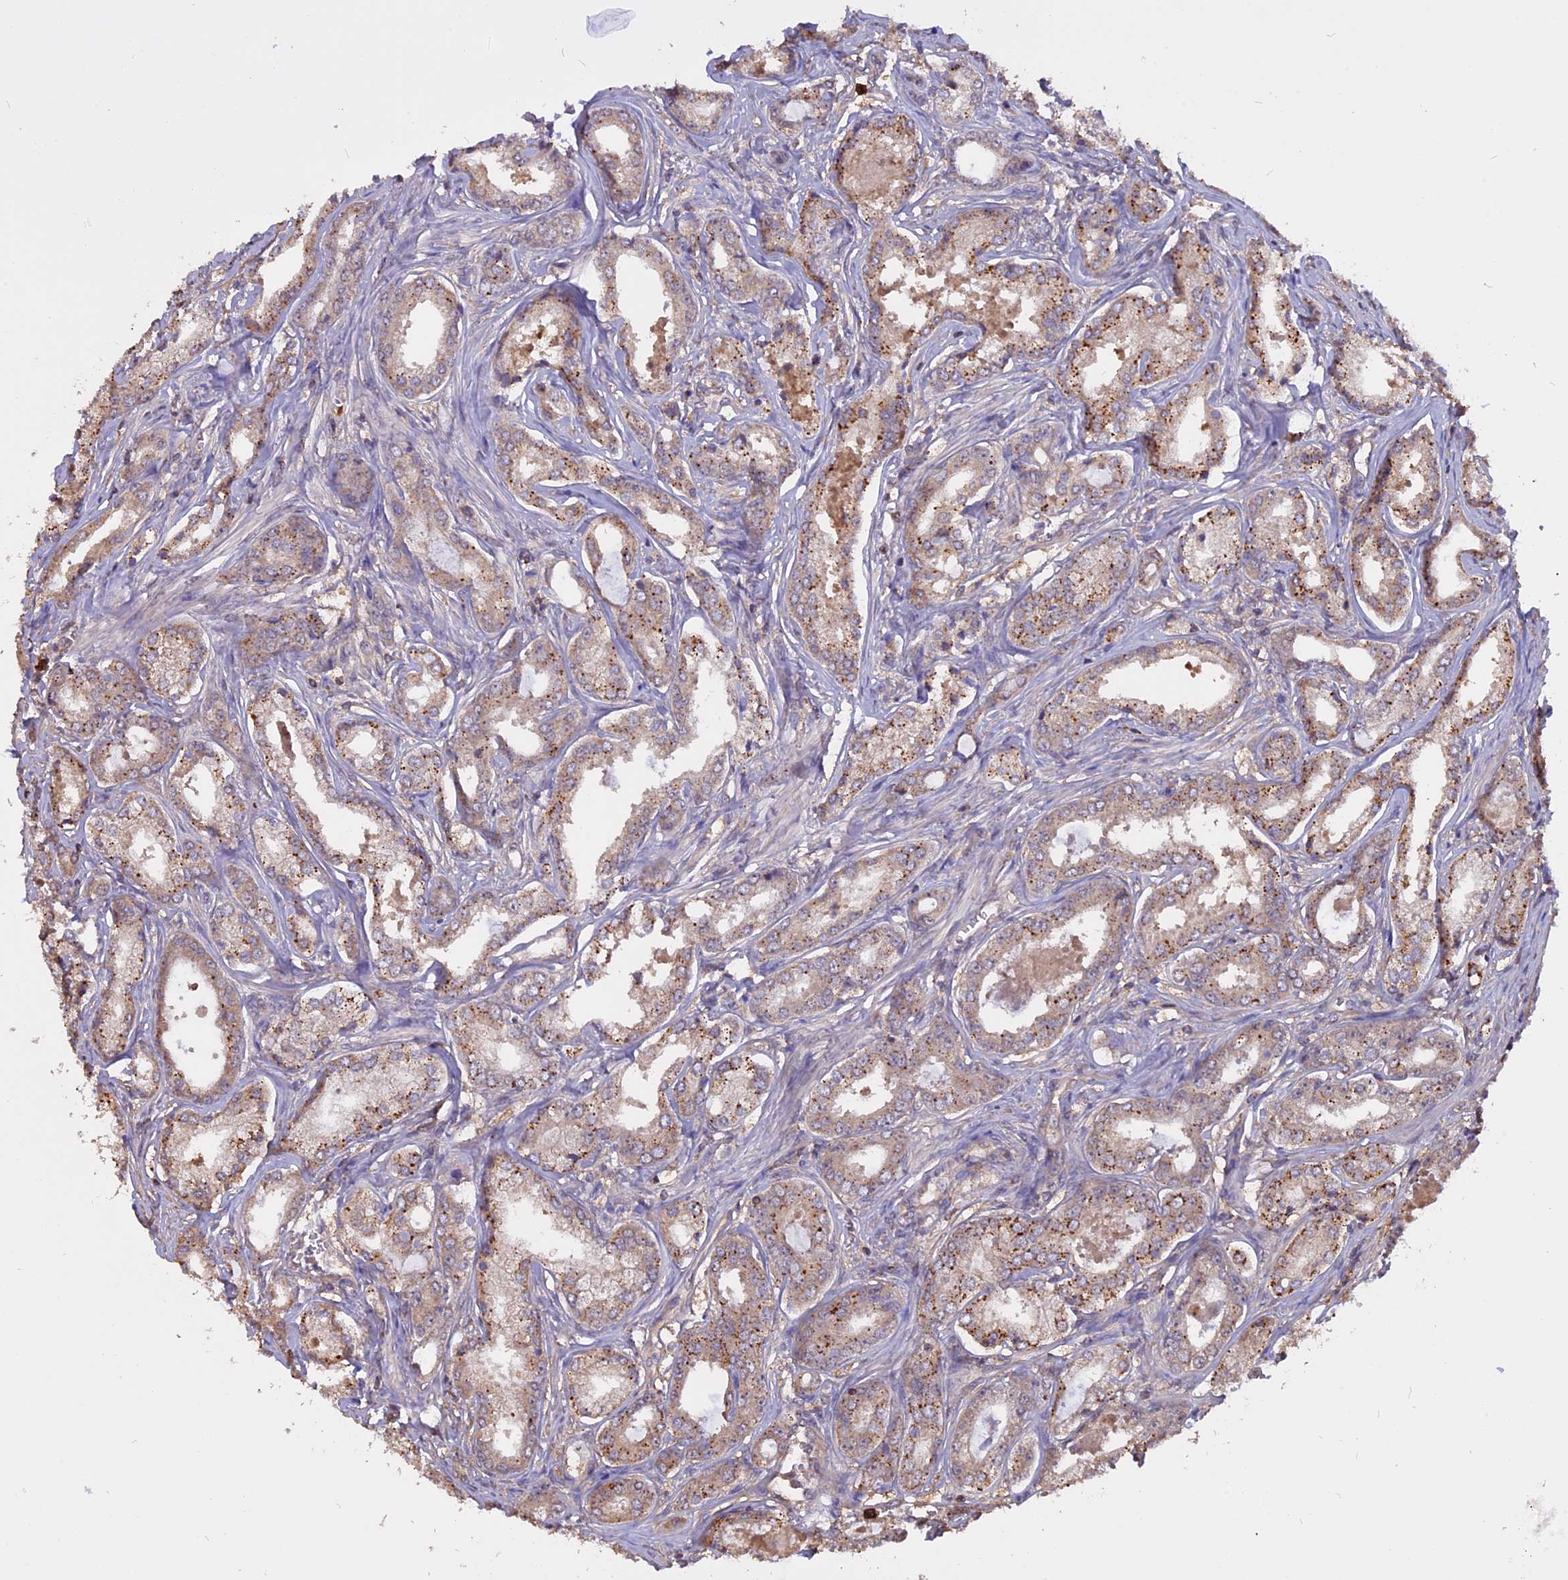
{"staining": {"intensity": "moderate", "quantity": "25%-75%", "location": "cytoplasmic/membranous"}, "tissue": "prostate cancer", "cell_type": "Tumor cells", "image_type": "cancer", "snomed": [{"axis": "morphology", "description": "Adenocarcinoma, Low grade"}, {"axis": "topography", "description": "Prostate"}], "caption": "DAB (3,3'-diaminobenzidine) immunohistochemical staining of prostate low-grade adenocarcinoma reveals moderate cytoplasmic/membranous protein expression in about 25%-75% of tumor cells.", "gene": "CARMIL2", "patient": {"sex": "male", "age": 68}}